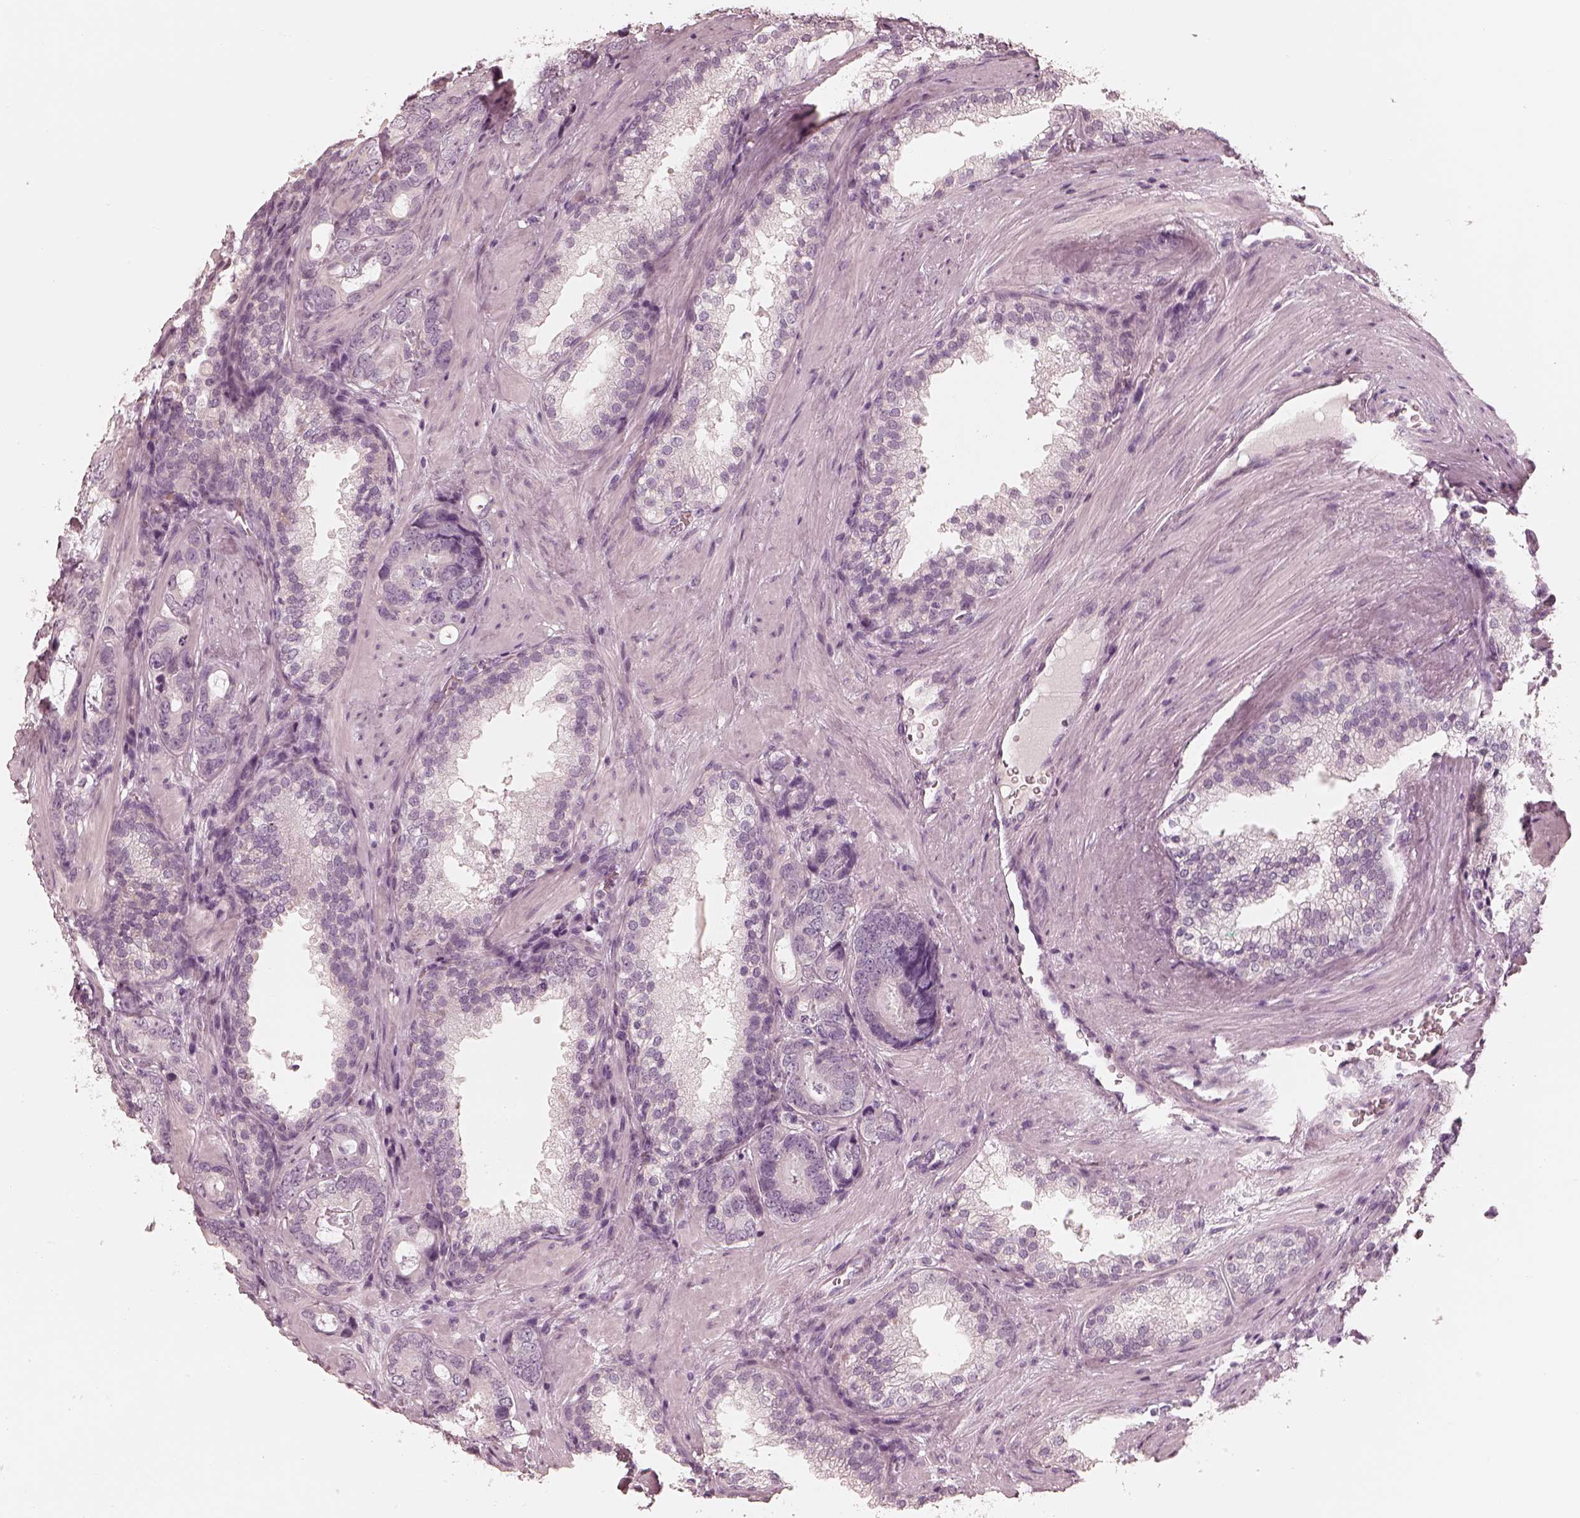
{"staining": {"intensity": "negative", "quantity": "none", "location": "none"}, "tissue": "prostate cancer", "cell_type": "Tumor cells", "image_type": "cancer", "snomed": [{"axis": "morphology", "description": "Adenocarcinoma, Low grade"}, {"axis": "topography", "description": "Prostate"}], "caption": "The micrograph demonstrates no significant expression in tumor cells of low-grade adenocarcinoma (prostate).", "gene": "CALR3", "patient": {"sex": "male", "age": 60}}